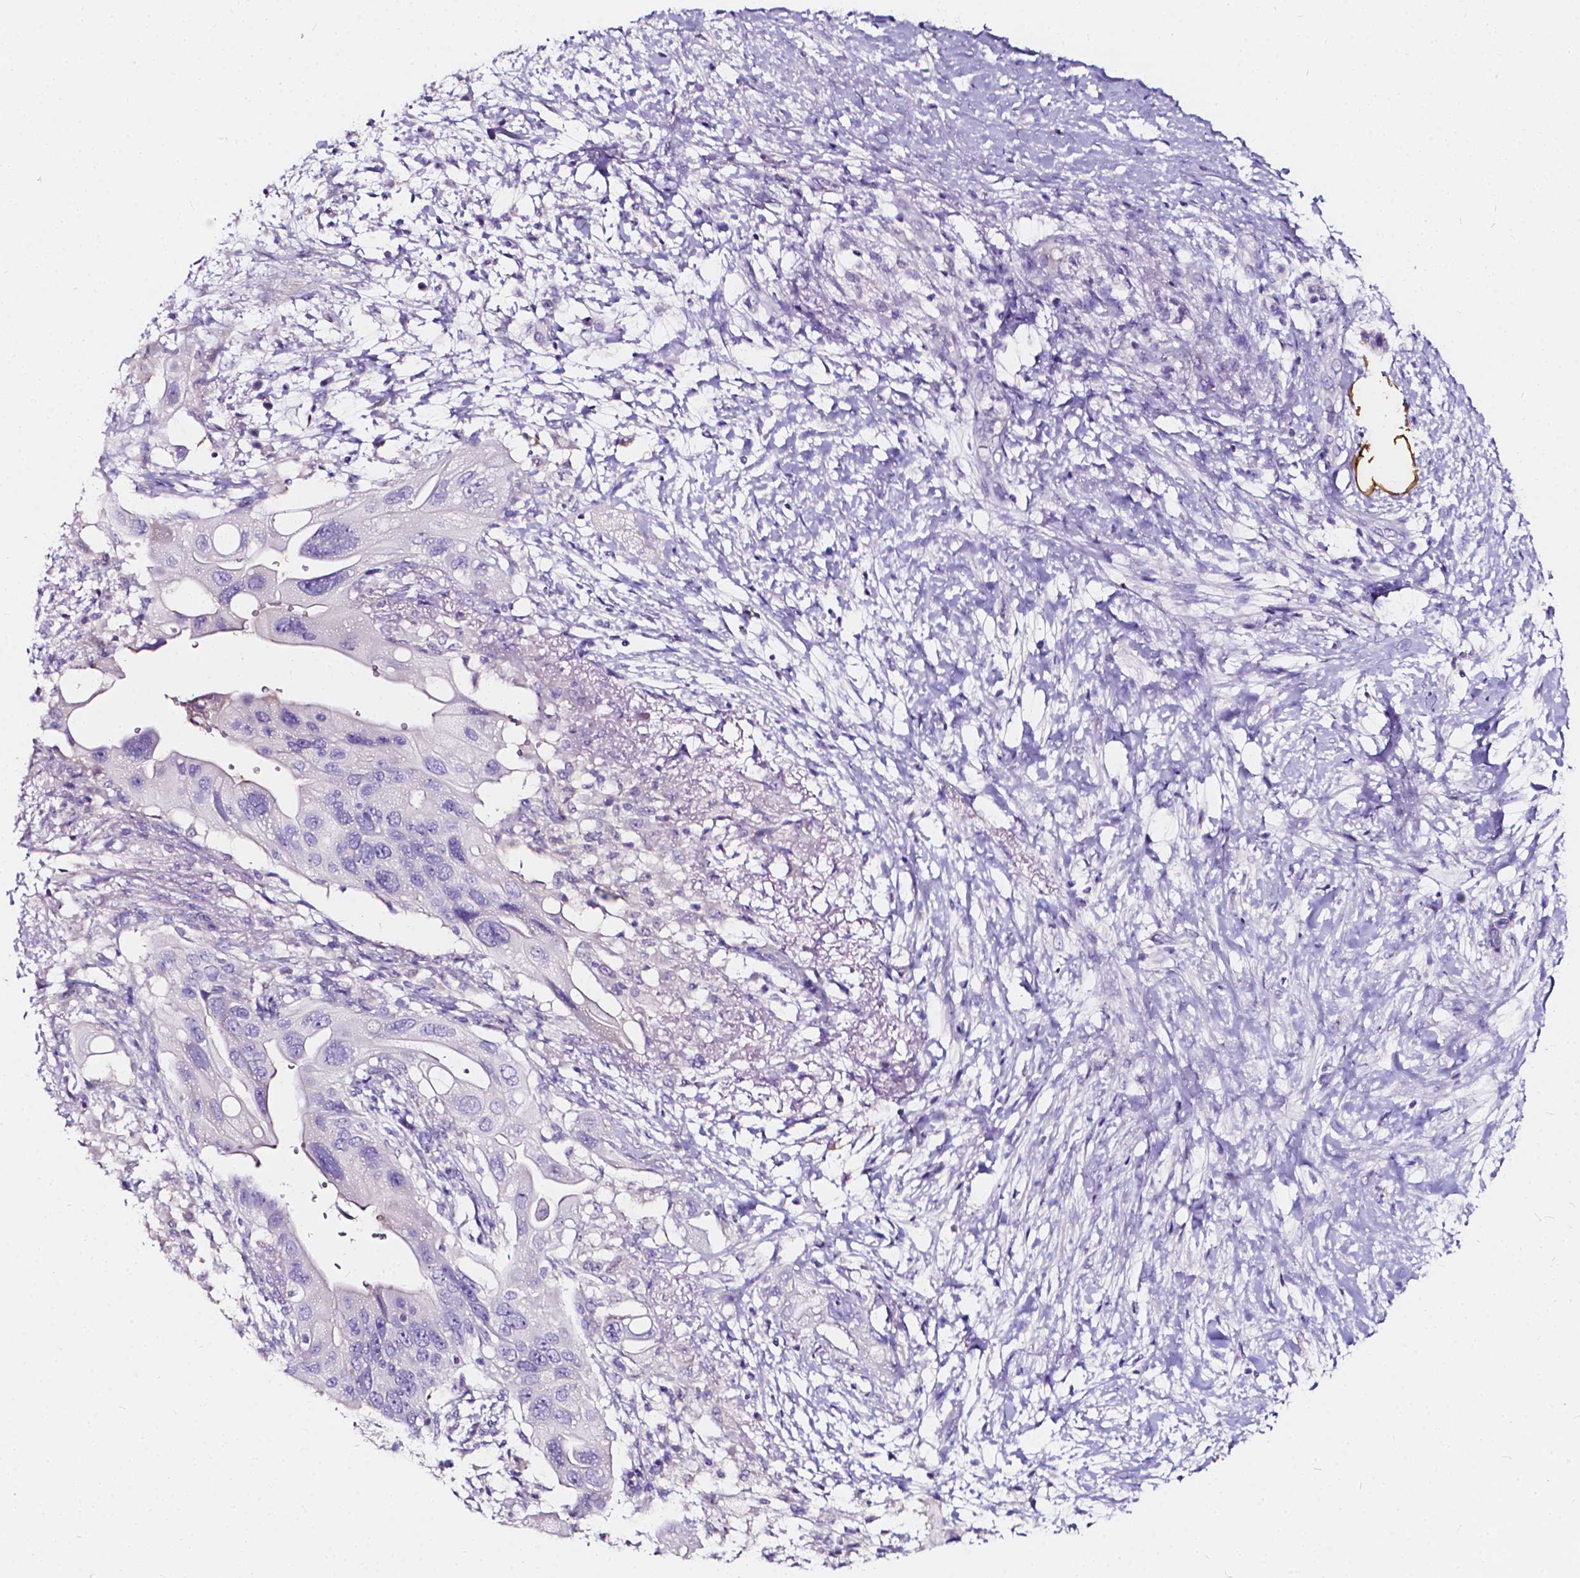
{"staining": {"intensity": "negative", "quantity": "none", "location": "none"}, "tissue": "pancreatic cancer", "cell_type": "Tumor cells", "image_type": "cancer", "snomed": [{"axis": "morphology", "description": "Adenocarcinoma, NOS"}, {"axis": "topography", "description": "Pancreas"}], "caption": "This micrograph is of pancreatic cancer stained with immunohistochemistry to label a protein in brown with the nuclei are counter-stained blue. There is no positivity in tumor cells.", "gene": "CLSTN2", "patient": {"sex": "female", "age": 72}}